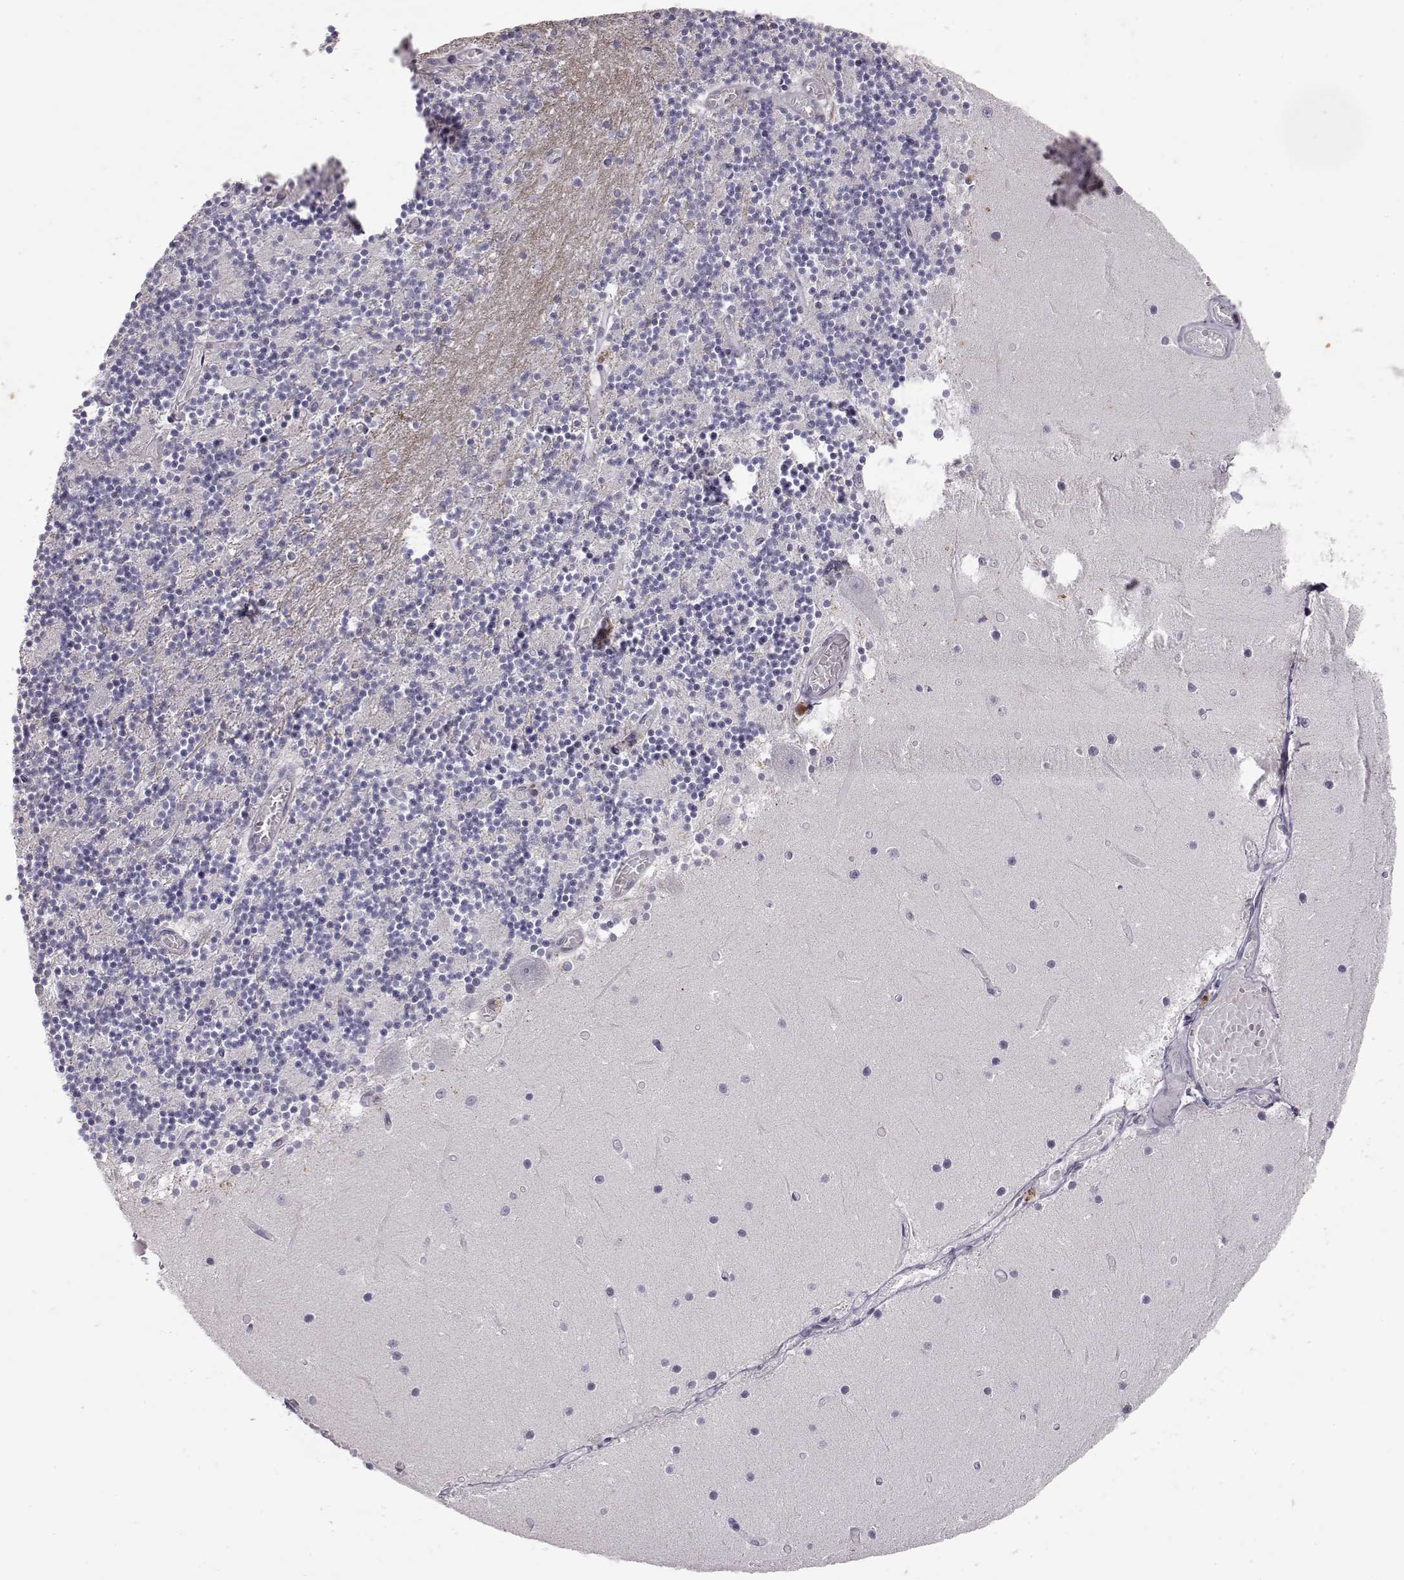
{"staining": {"intensity": "negative", "quantity": "none", "location": "none"}, "tissue": "cerebellum", "cell_type": "Cells in granular layer", "image_type": "normal", "snomed": [{"axis": "morphology", "description": "Normal tissue, NOS"}, {"axis": "topography", "description": "Cerebellum"}], "caption": "Immunohistochemistry histopathology image of unremarkable human cerebellum stained for a protein (brown), which displays no positivity in cells in granular layer. Nuclei are stained in blue.", "gene": "CDK4", "patient": {"sex": "female", "age": 28}}